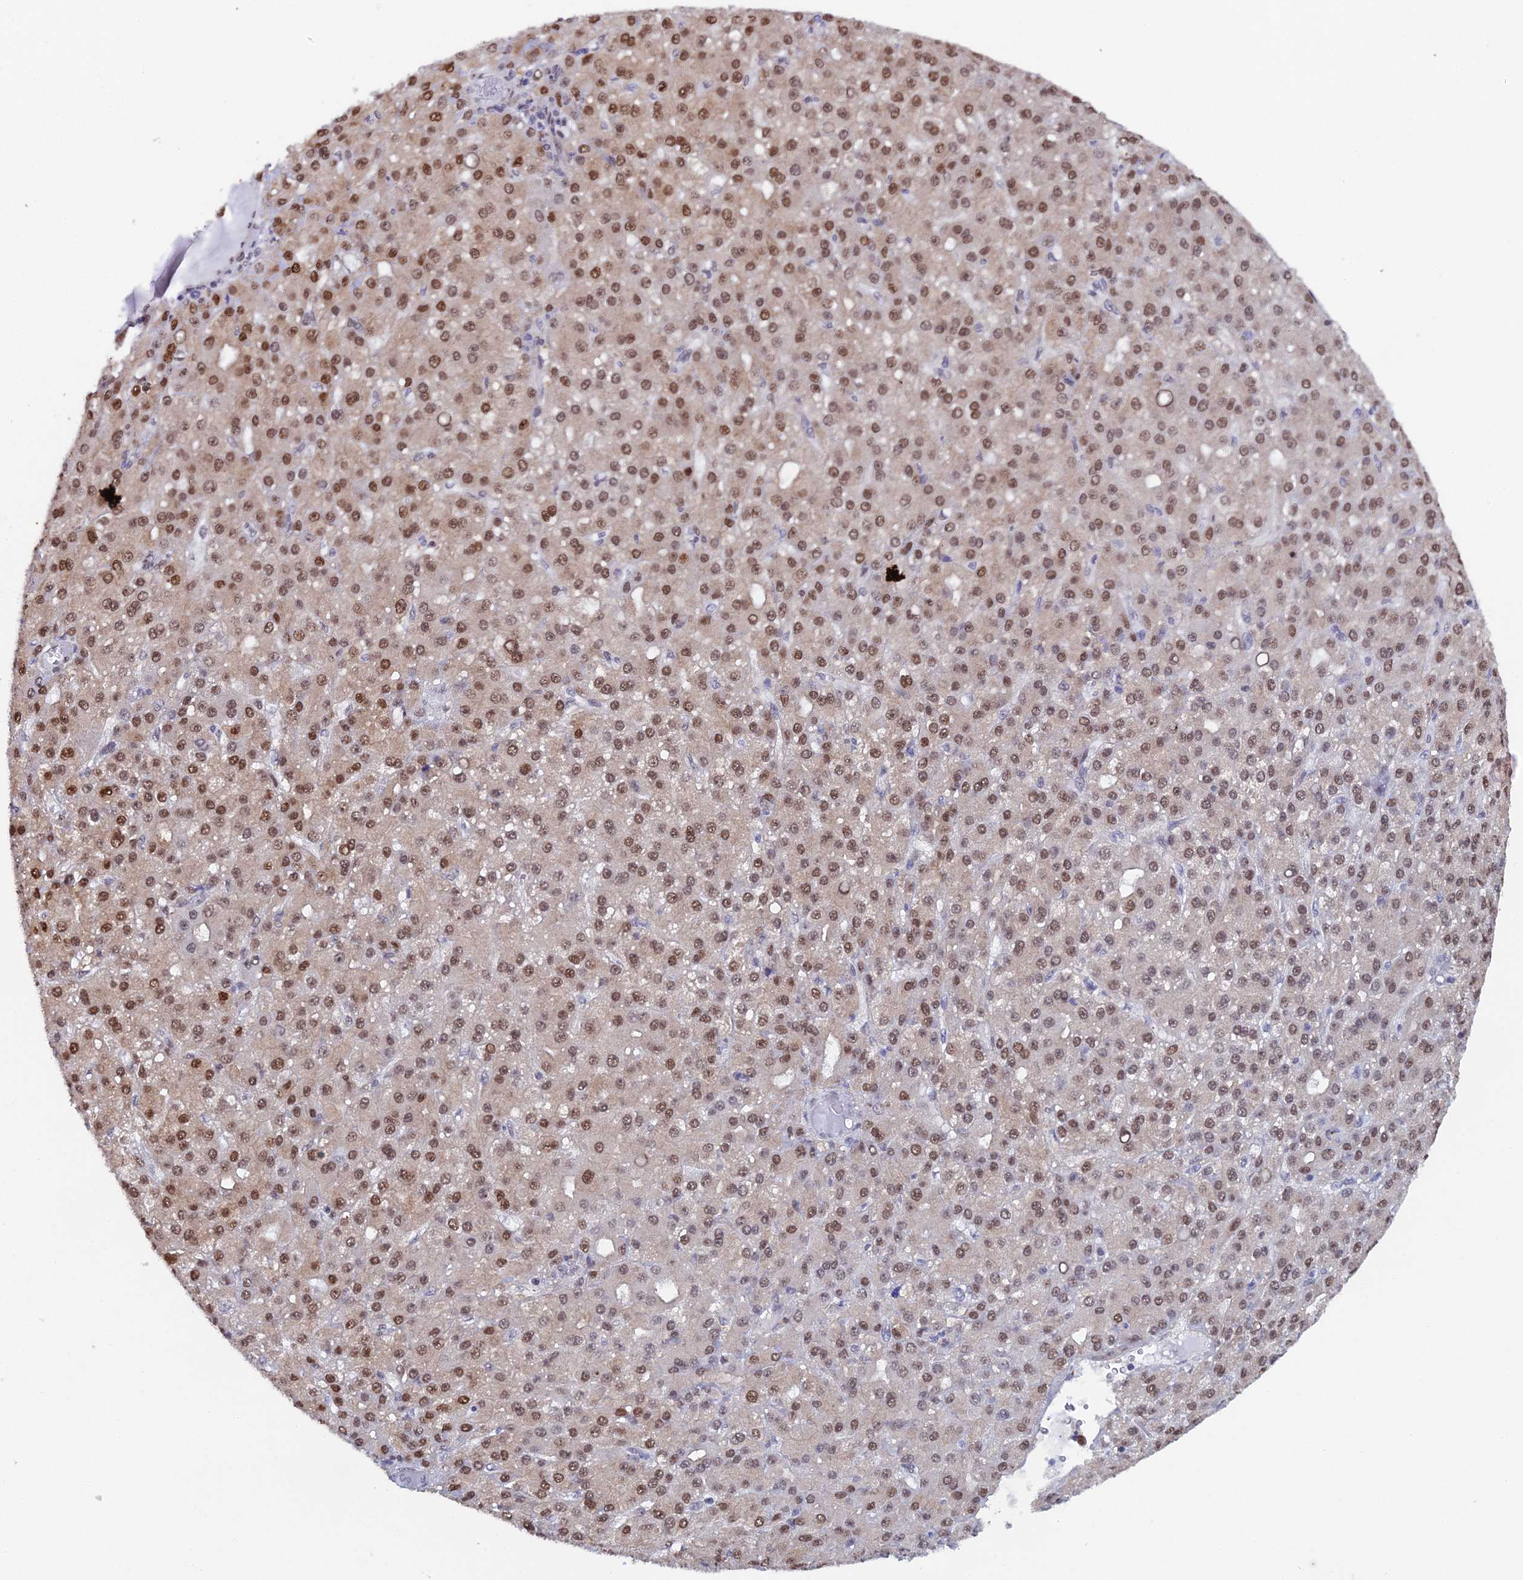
{"staining": {"intensity": "moderate", "quantity": ">75%", "location": "nuclear"}, "tissue": "liver cancer", "cell_type": "Tumor cells", "image_type": "cancer", "snomed": [{"axis": "morphology", "description": "Carcinoma, Hepatocellular, NOS"}, {"axis": "topography", "description": "Liver"}], "caption": "This is a photomicrograph of IHC staining of liver cancer (hepatocellular carcinoma), which shows moderate staining in the nuclear of tumor cells.", "gene": "TIFA", "patient": {"sex": "male", "age": 67}}